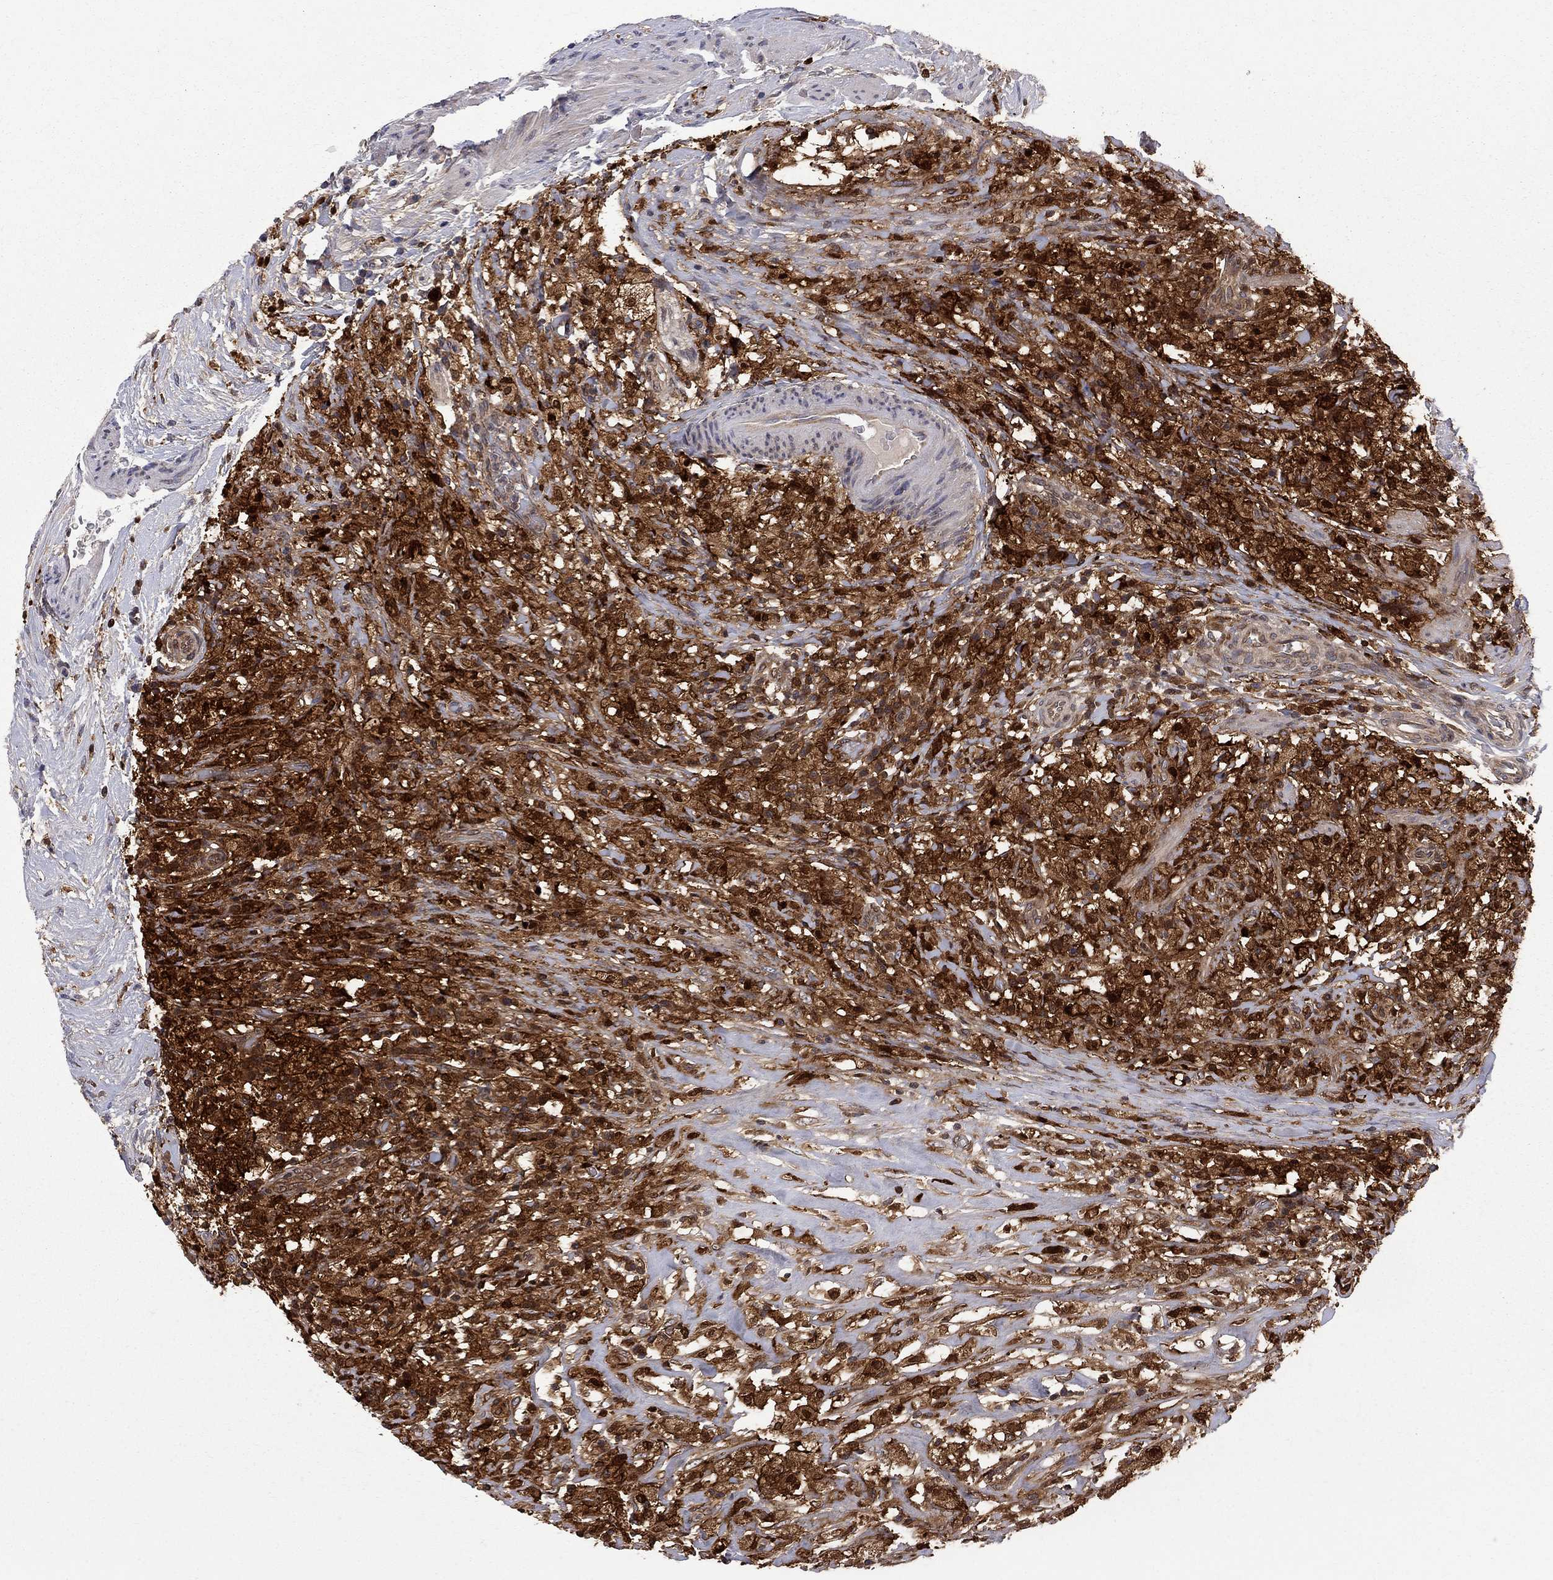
{"staining": {"intensity": "strong", "quantity": ">75%", "location": "cytoplasmic/membranous"}, "tissue": "testis cancer", "cell_type": "Tumor cells", "image_type": "cancer", "snomed": [{"axis": "morphology", "description": "Necrosis, NOS"}, {"axis": "morphology", "description": "Carcinoma, Embryonal, NOS"}, {"axis": "topography", "description": "Testis"}], "caption": "Immunohistochemical staining of testis embryonal carcinoma demonstrates high levels of strong cytoplasmic/membranous protein staining in approximately >75% of tumor cells.", "gene": "MTHFR", "patient": {"sex": "male", "age": 19}}